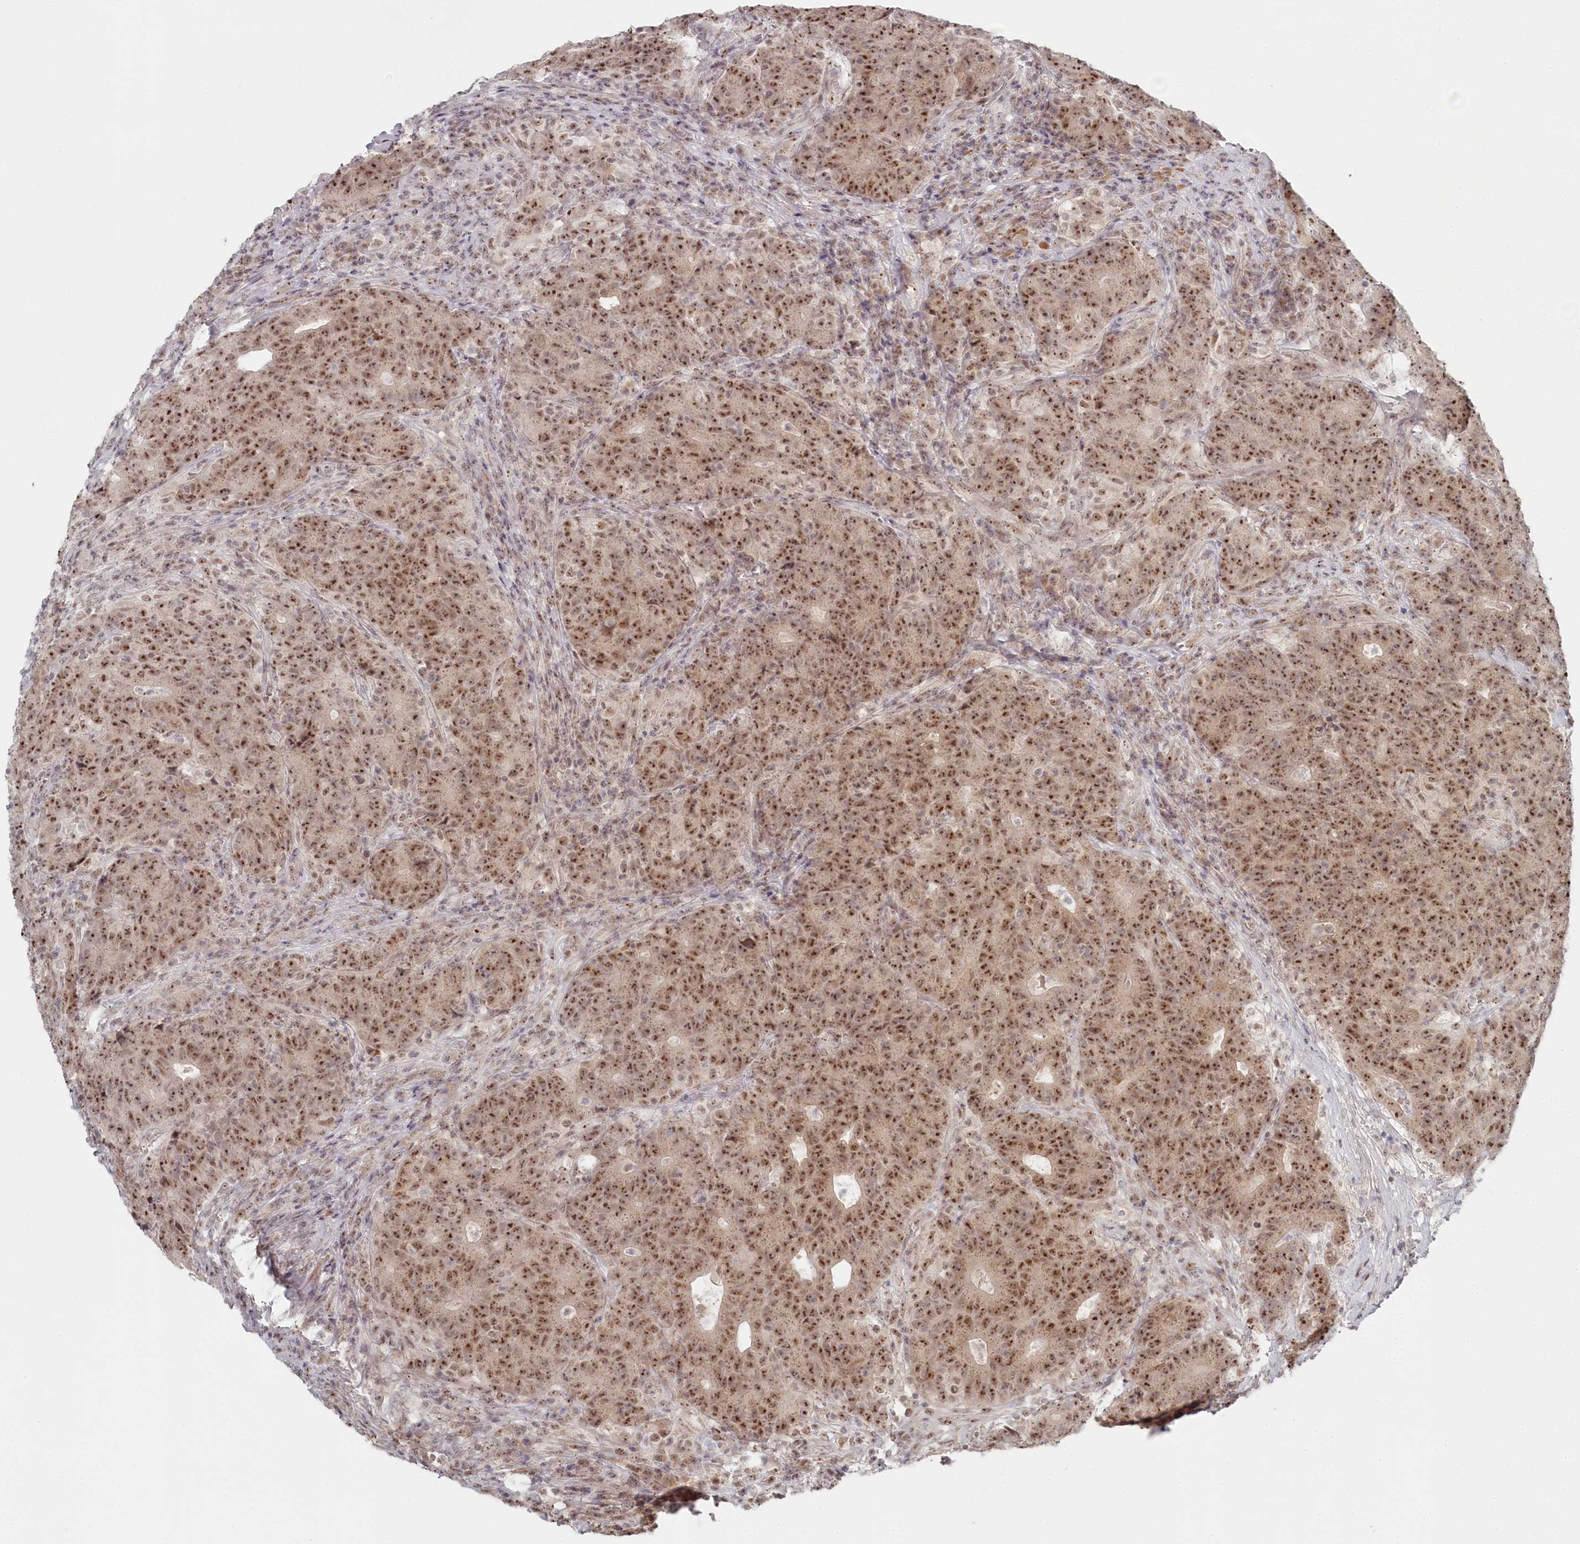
{"staining": {"intensity": "moderate", "quantity": ">75%", "location": "nuclear"}, "tissue": "colorectal cancer", "cell_type": "Tumor cells", "image_type": "cancer", "snomed": [{"axis": "morphology", "description": "Adenocarcinoma, NOS"}, {"axis": "topography", "description": "Colon"}], "caption": "Immunohistochemical staining of colorectal cancer exhibits medium levels of moderate nuclear protein expression in approximately >75% of tumor cells.", "gene": "EXOSC1", "patient": {"sex": "female", "age": 75}}